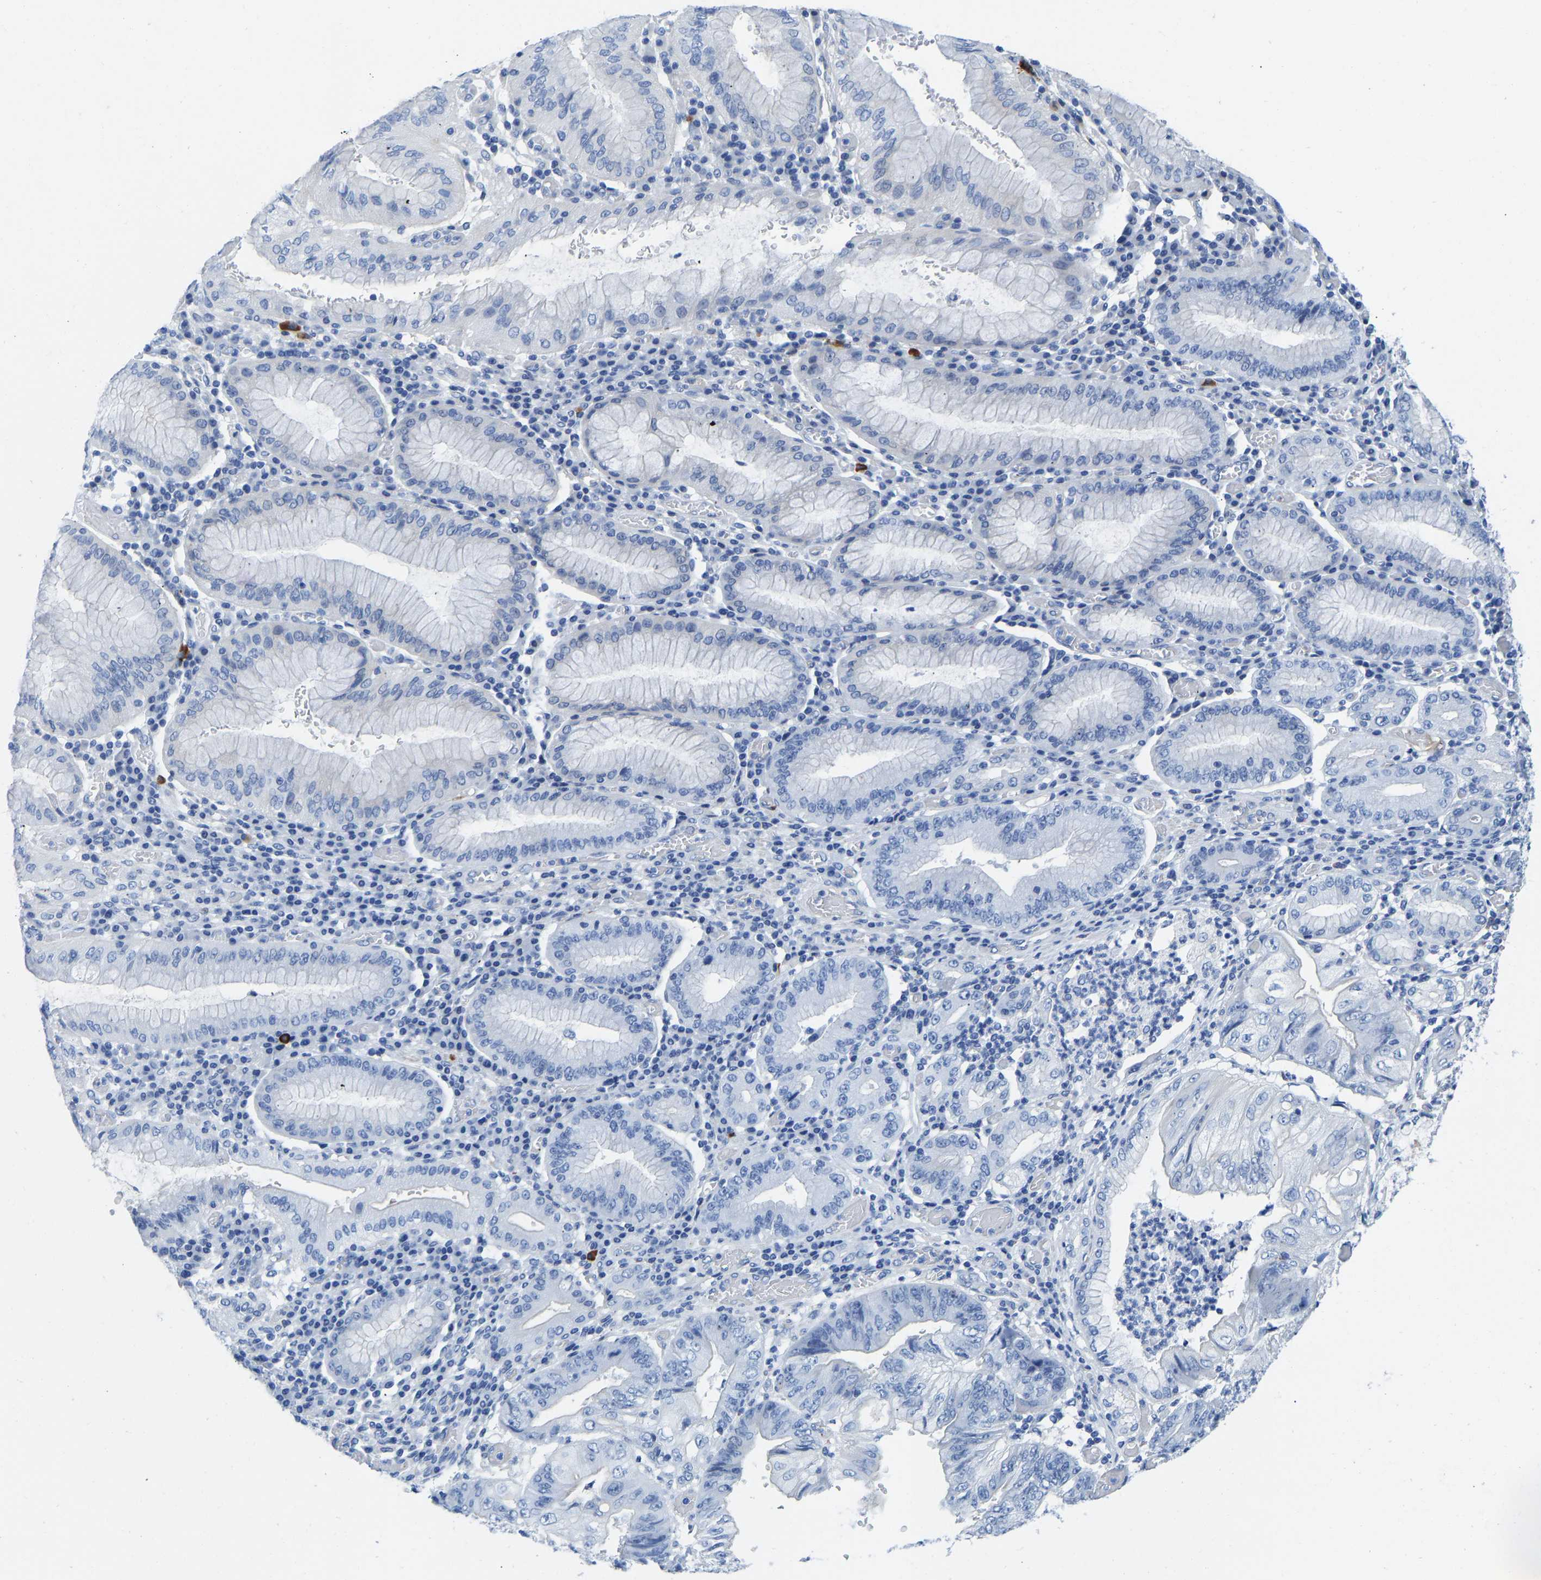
{"staining": {"intensity": "negative", "quantity": "none", "location": "none"}, "tissue": "stomach cancer", "cell_type": "Tumor cells", "image_type": "cancer", "snomed": [{"axis": "morphology", "description": "Adenocarcinoma, NOS"}, {"axis": "topography", "description": "Stomach"}], "caption": "The photomicrograph reveals no significant positivity in tumor cells of stomach adenocarcinoma.", "gene": "NKAIN3", "patient": {"sex": "female", "age": 73}}